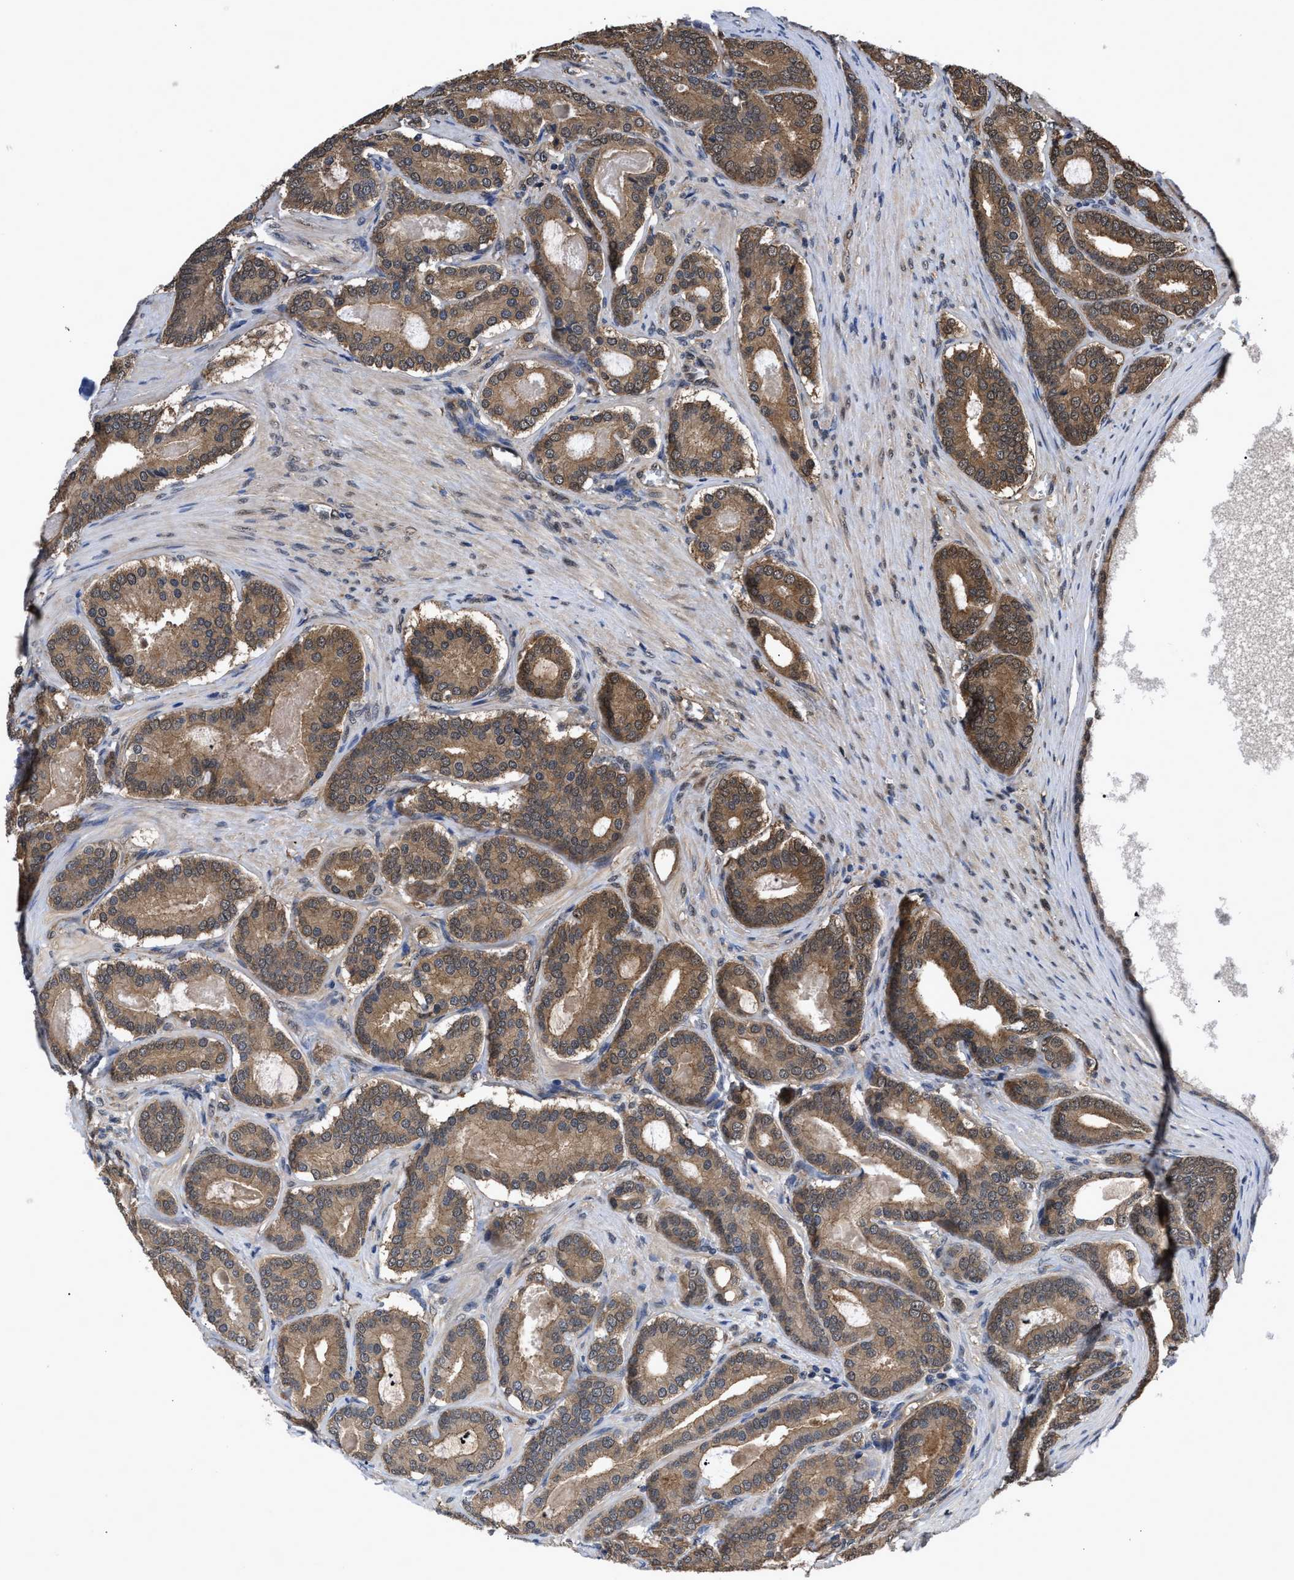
{"staining": {"intensity": "moderate", "quantity": ">75%", "location": "cytoplasmic/membranous"}, "tissue": "prostate cancer", "cell_type": "Tumor cells", "image_type": "cancer", "snomed": [{"axis": "morphology", "description": "Adenocarcinoma, High grade"}, {"axis": "topography", "description": "Prostate"}], "caption": "The immunohistochemical stain shows moderate cytoplasmic/membranous staining in tumor cells of prostate cancer tissue. The protein of interest is stained brown, and the nuclei are stained in blue (DAB (3,3'-diaminobenzidine) IHC with brightfield microscopy, high magnification).", "gene": "SCAI", "patient": {"sex": "male", "age": 60}}